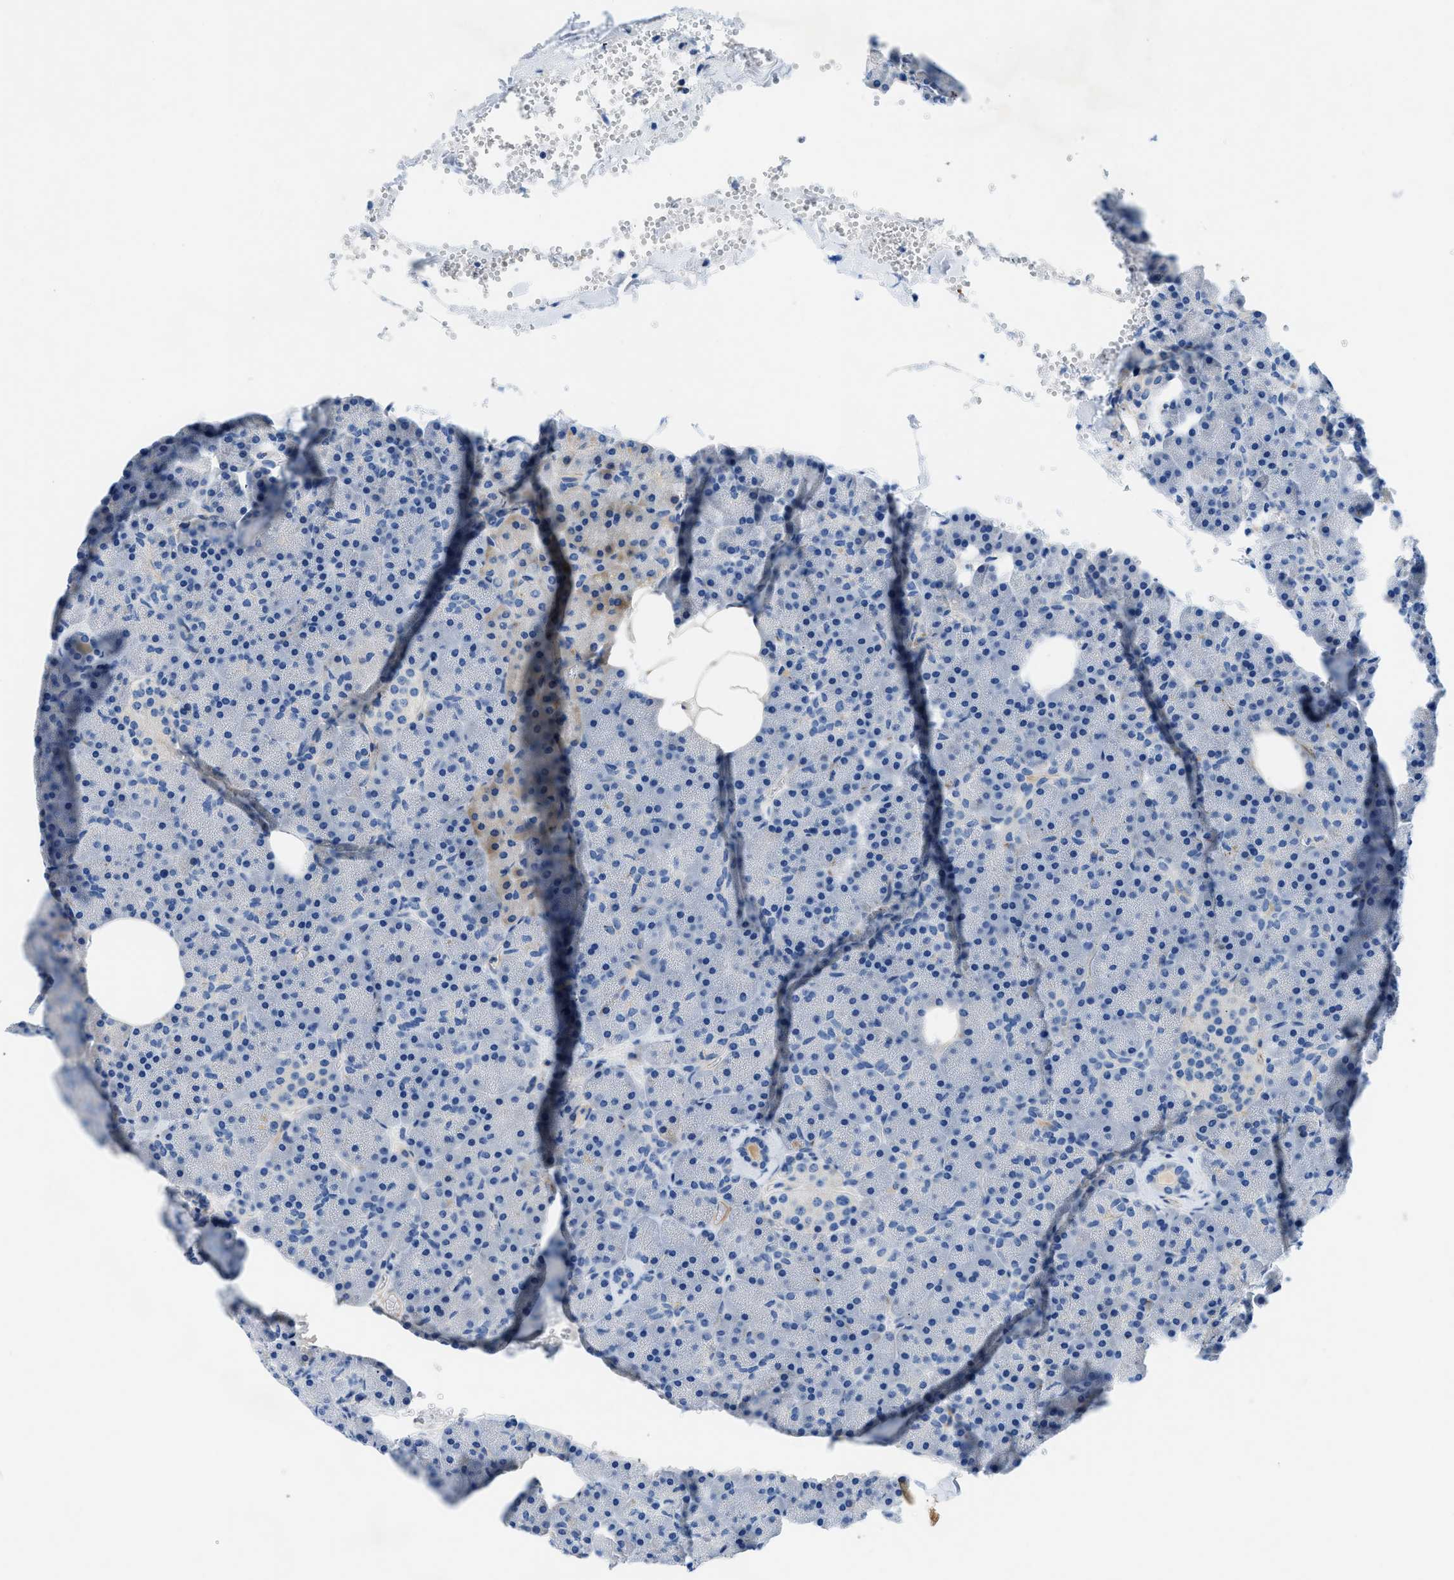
{"staining": {"intensity": "negative", "quantity": "none", "location": "none"}, "tissue": "pancreas", "cell_type": "Exocrine glandular cells", "image_type": "normal", "snomed": [{"axis": "morphology", "description": "Normal tissue, NOS"}, {"axis": "topography", "description": "Pancreas"}], "caption": "An image of pancreas stained for a protein exhibits no brown staining in exocrine glandular cells. The staining was performed using DAB (3,3'-diaminobenzidine) to visualize the protein expression in brown, while the nuclei were stained in blue with hematoxylin (Magnification: 20x).", "gene": "XCR1", "patient": {"sex": "female", "age": 35}}